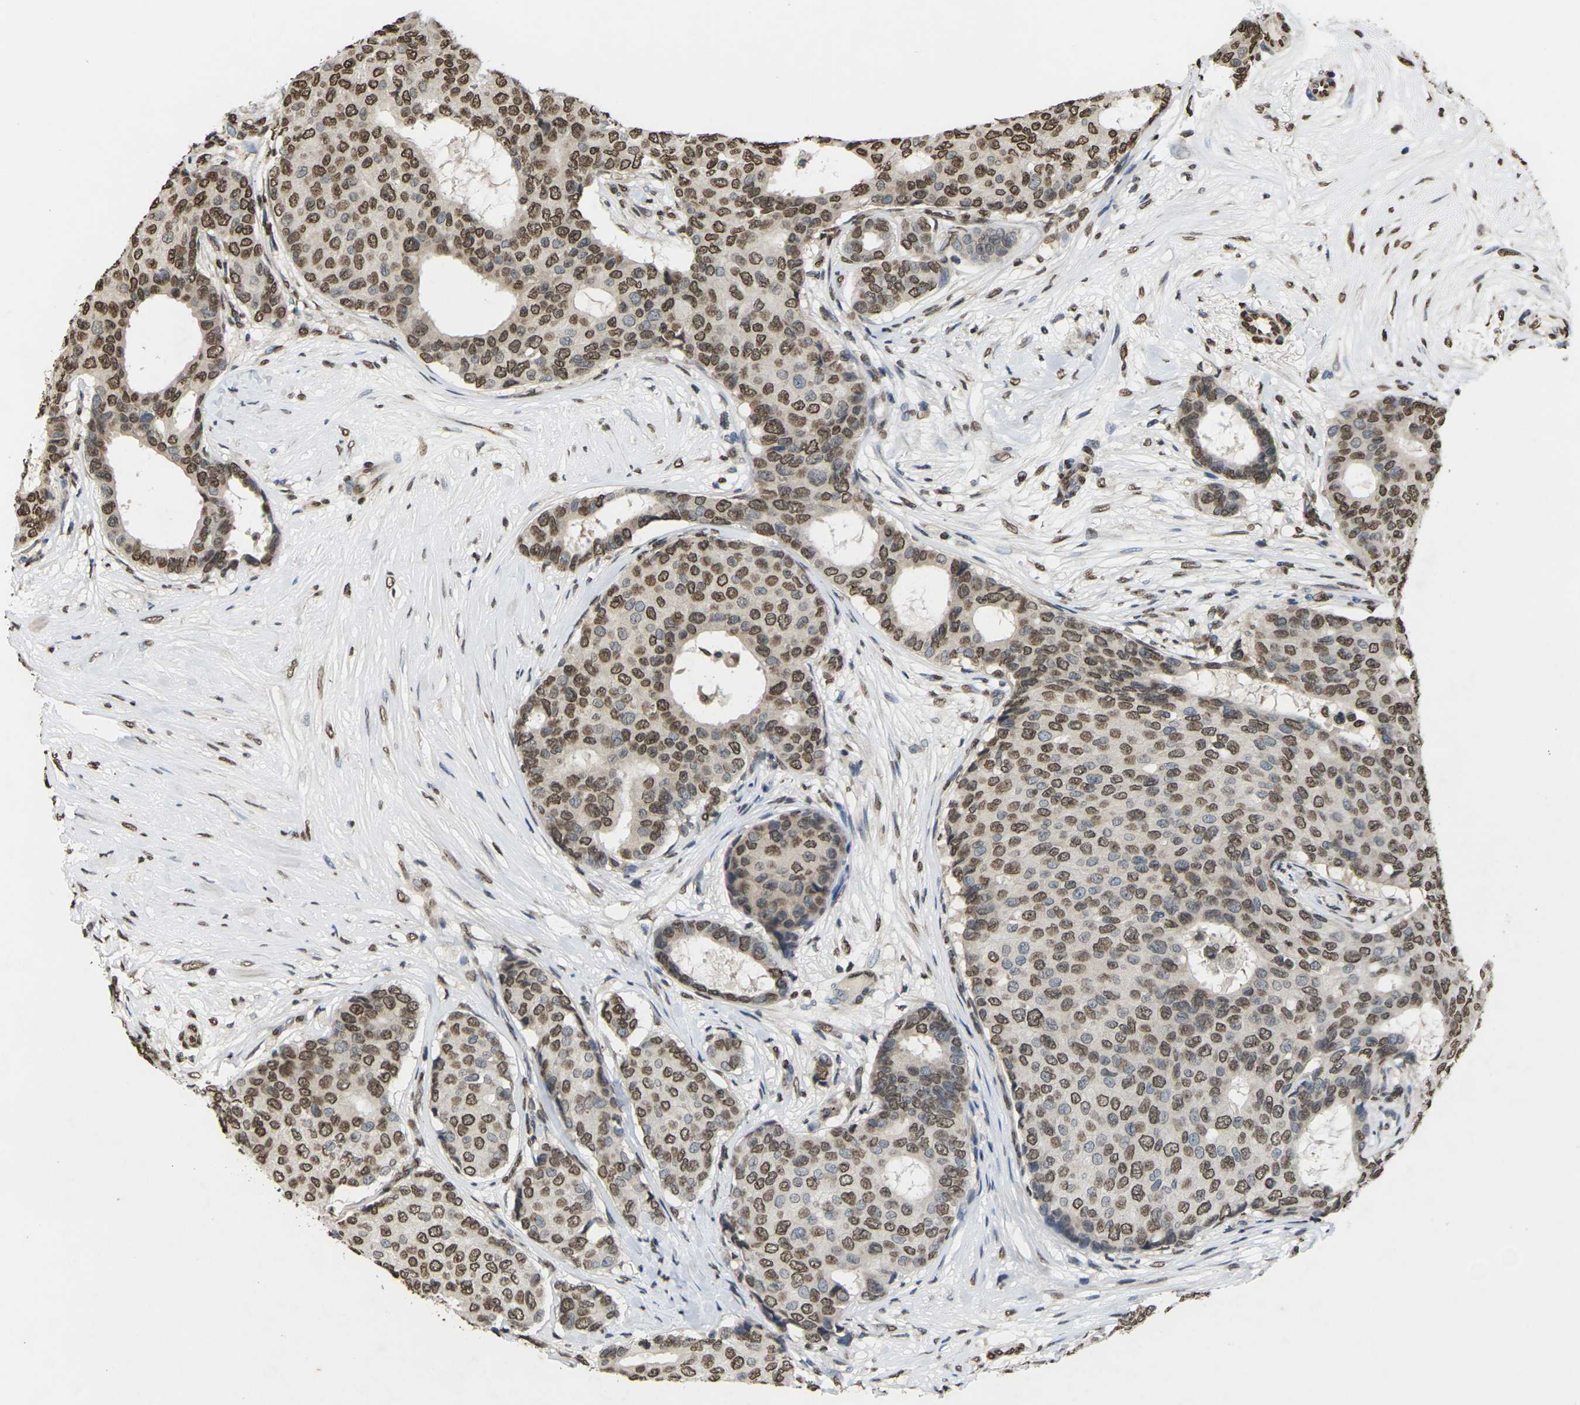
{"staining": {"intensity": "moderate", "quantity": ">75%", "location": "nuclear"}, "tissue": "breast cancer", "cell_type": "Tumor cells", "image_type": "cancer", "snomed": [{"axis": "morphology", "description": "Duct carcinoma"}, {"axis": "topography", "description": "Breast"}], "caption": "Immunohistochemistry photomicrograph of breast cancer stained for a protein (brown), which demonstrates medium levels of moderate nuclear staining in approximately >75% of tumor cells.", "gene": "EMSY", "patient": {"sex": "female", "age": 75}}